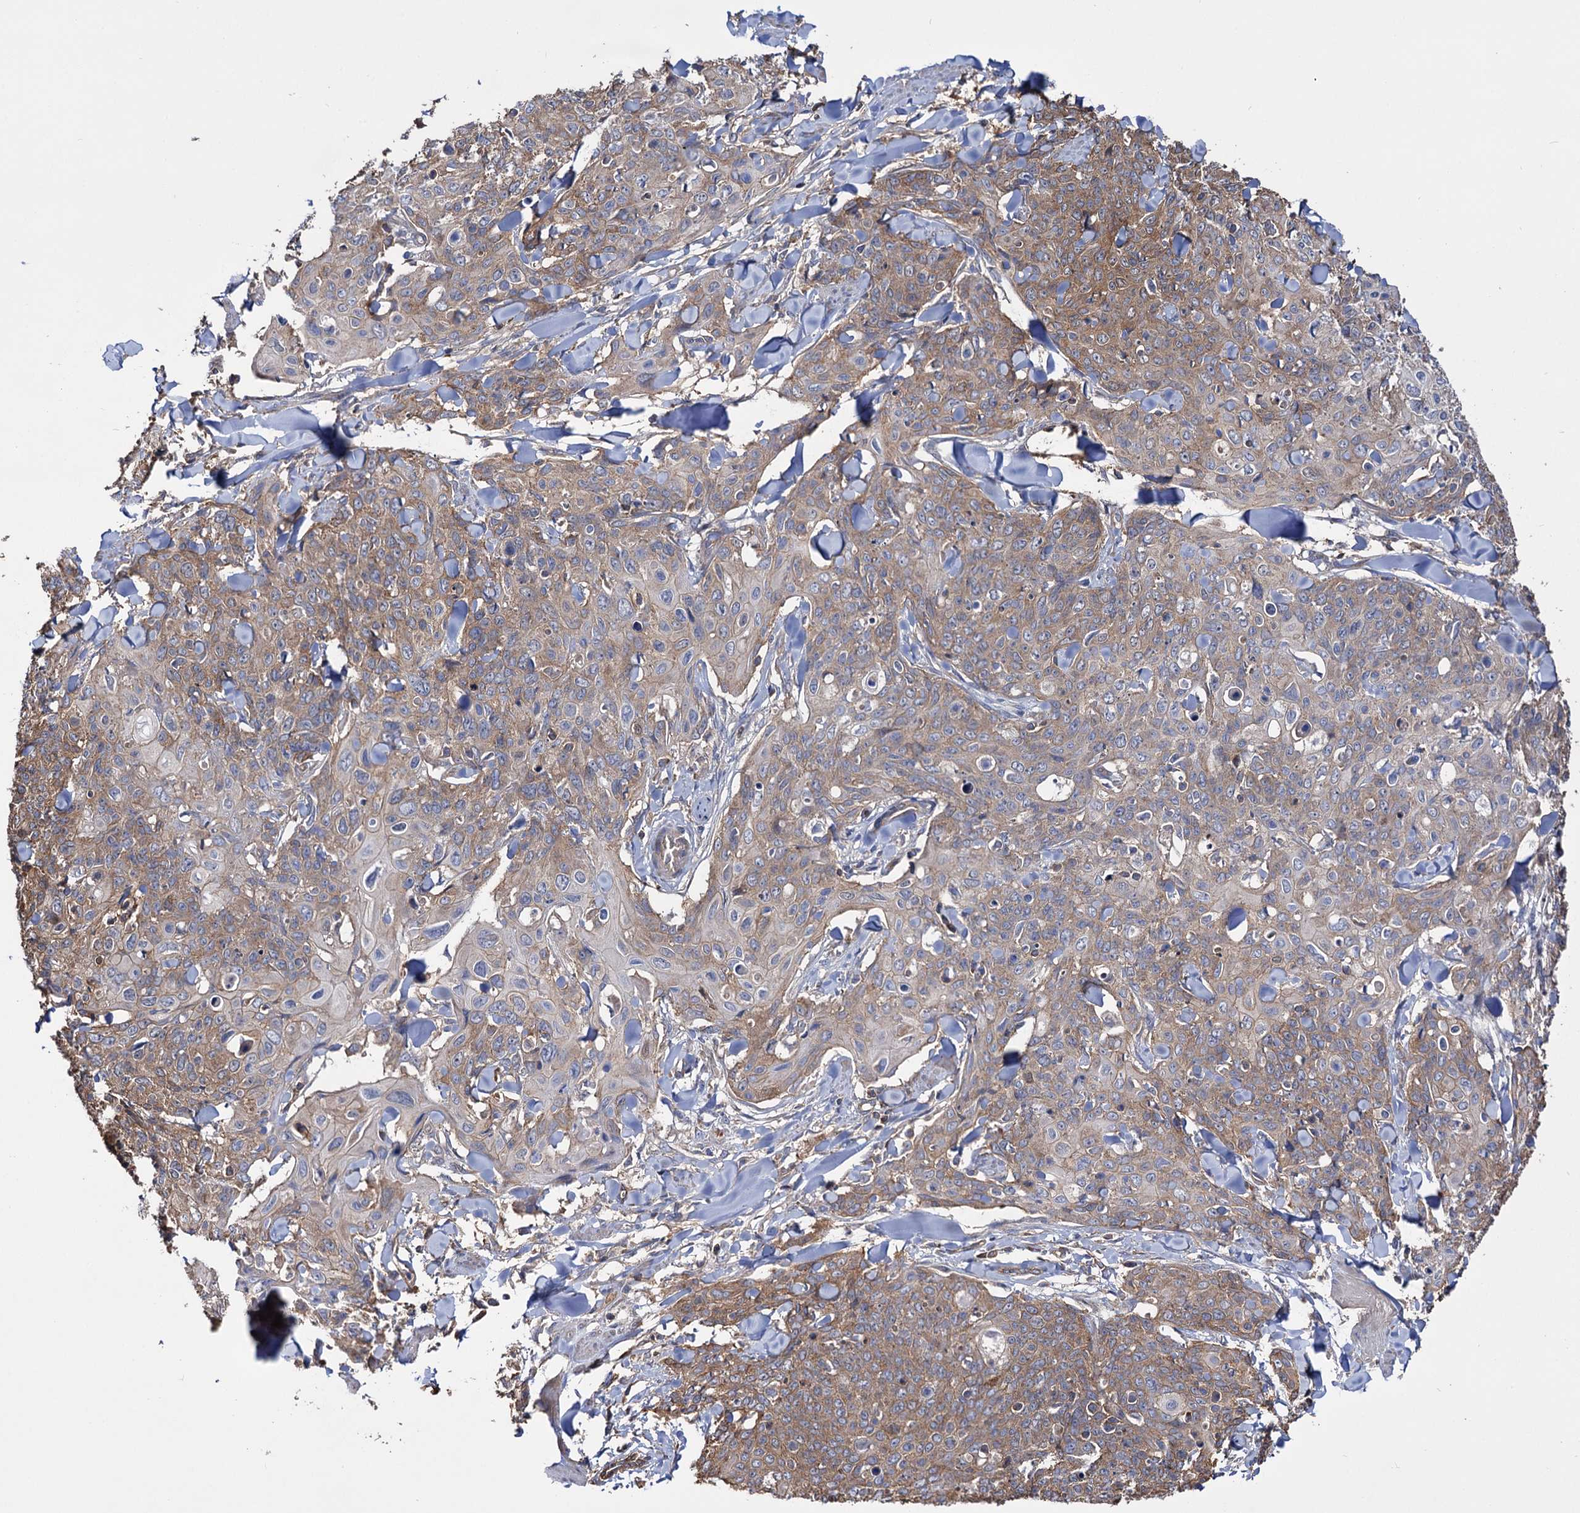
{"staining": {"intensity": "moderate", "quantity": ">75%", "location": "cytoplasmic/membranous"}, "tissue": "skin cancer", "cell_type": "Tumor cells", "image_type": "cancer", "snomed": [{"axis": "morphology", "description": "Squamous cell carcinoma, NOS"}, {"axis": "topography", "description": "Skin"}, {"axis": "topography", "description": "Vulva"}], "caption": "High-power microscopy captured an IHC photomicrograph of skin cancer, revealing moderate cytoplasmic/membranous expression in about >75% of tumor cells.", "gene": "IDI1", "patient": {"sex": "female", "age": 85}}